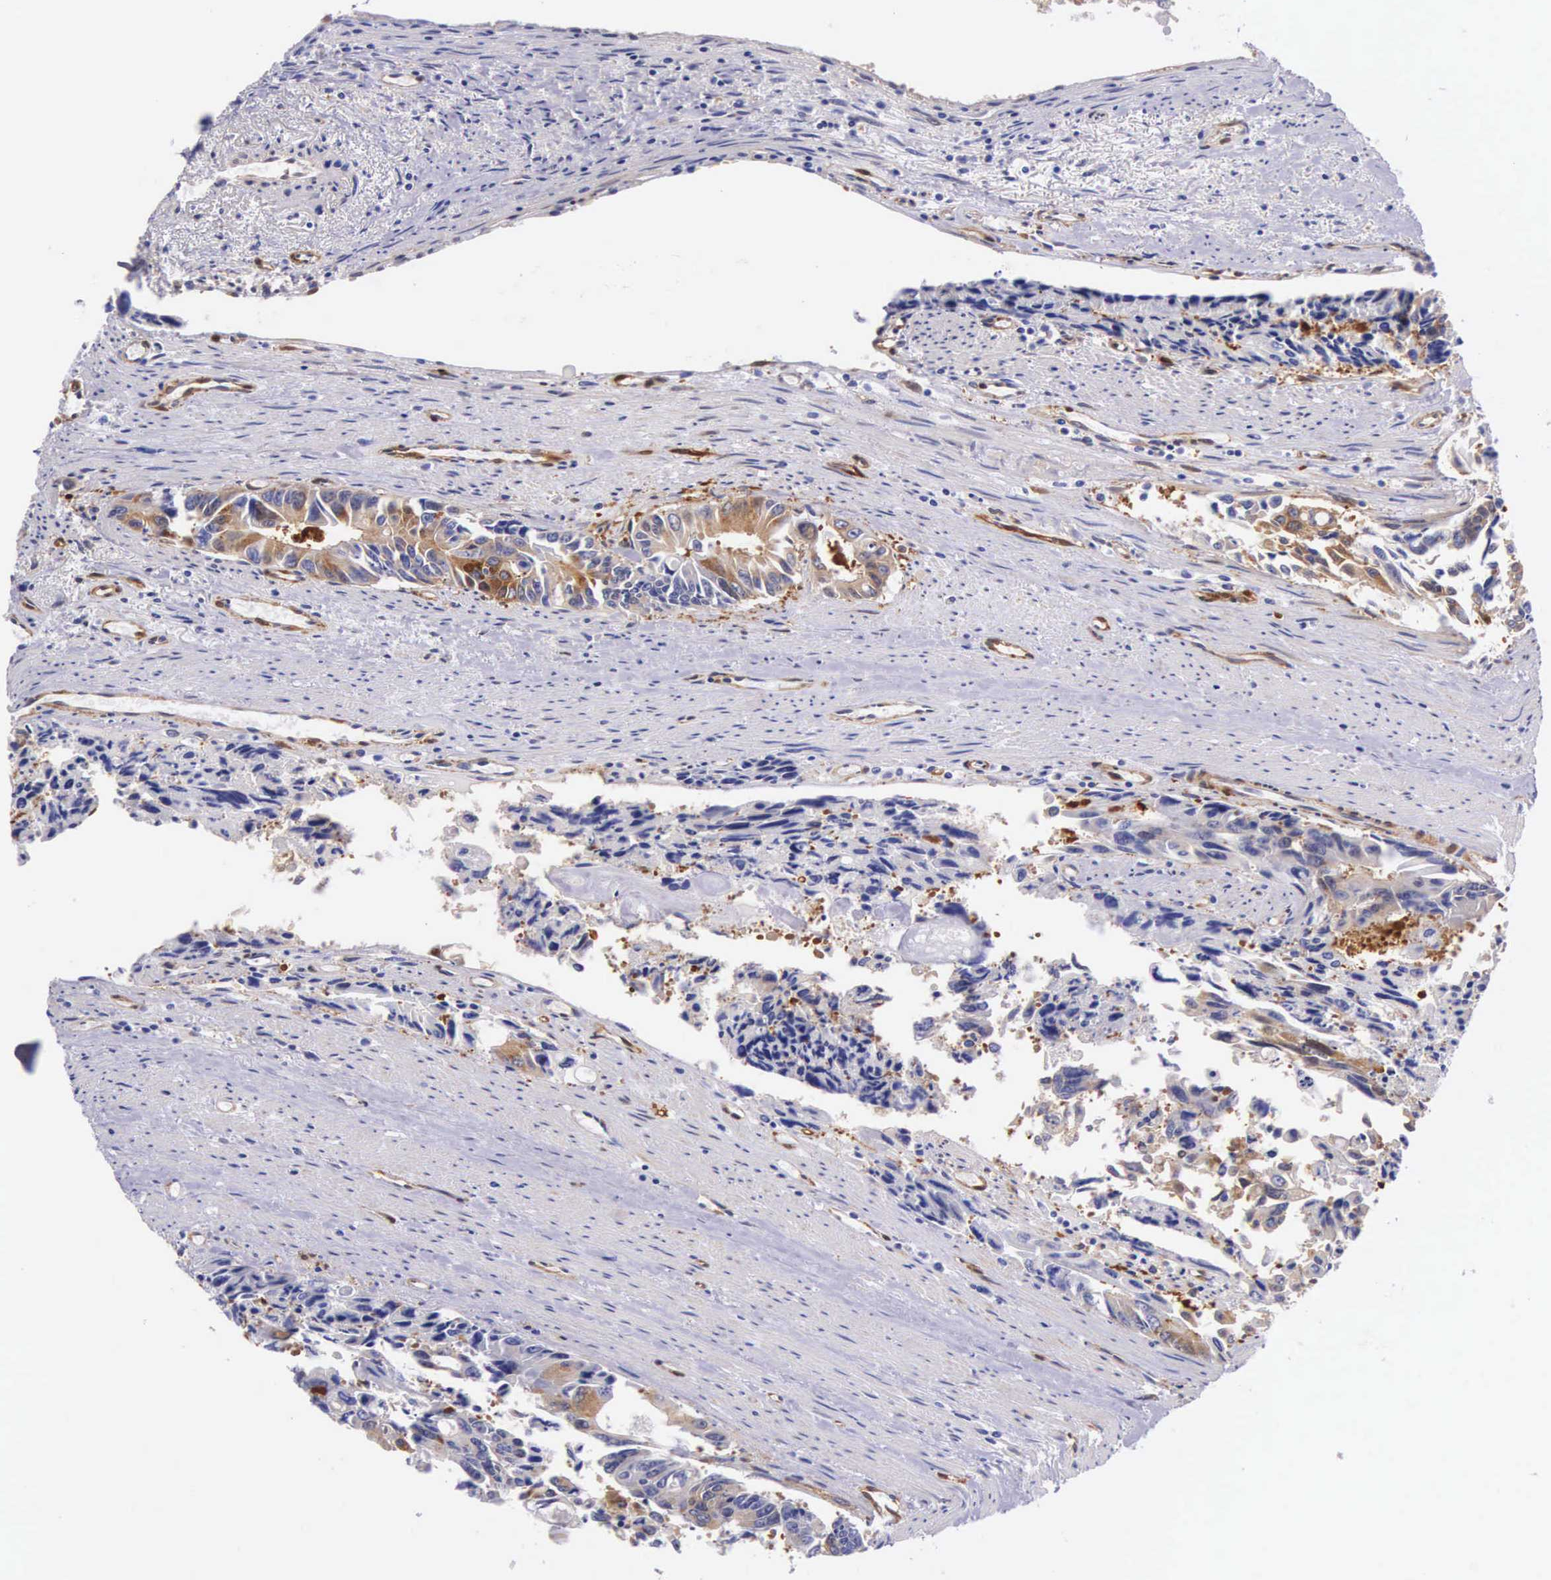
{"staining": {"intensity": "moderate", "quantity": "25%-75%", "location": "cytoplasmic/membranous"}, "tissue": "colorectal cancer", "cell_type": "Tumor cells", "image_type": "cancer", "snomed": [{"axis": "morphology", "description": "Adenocarcinoma, NOS"}, {"axis": "topography", "description": "Rectum"}], "caption": "A medium amount of moderate cytoplasmic/membranous staining is seen in approximately 25%-75% of tumor cells in colorectal cancer tissue.", "gene": "BCAR1", "patient": {"sex": "male", "age": 76}}